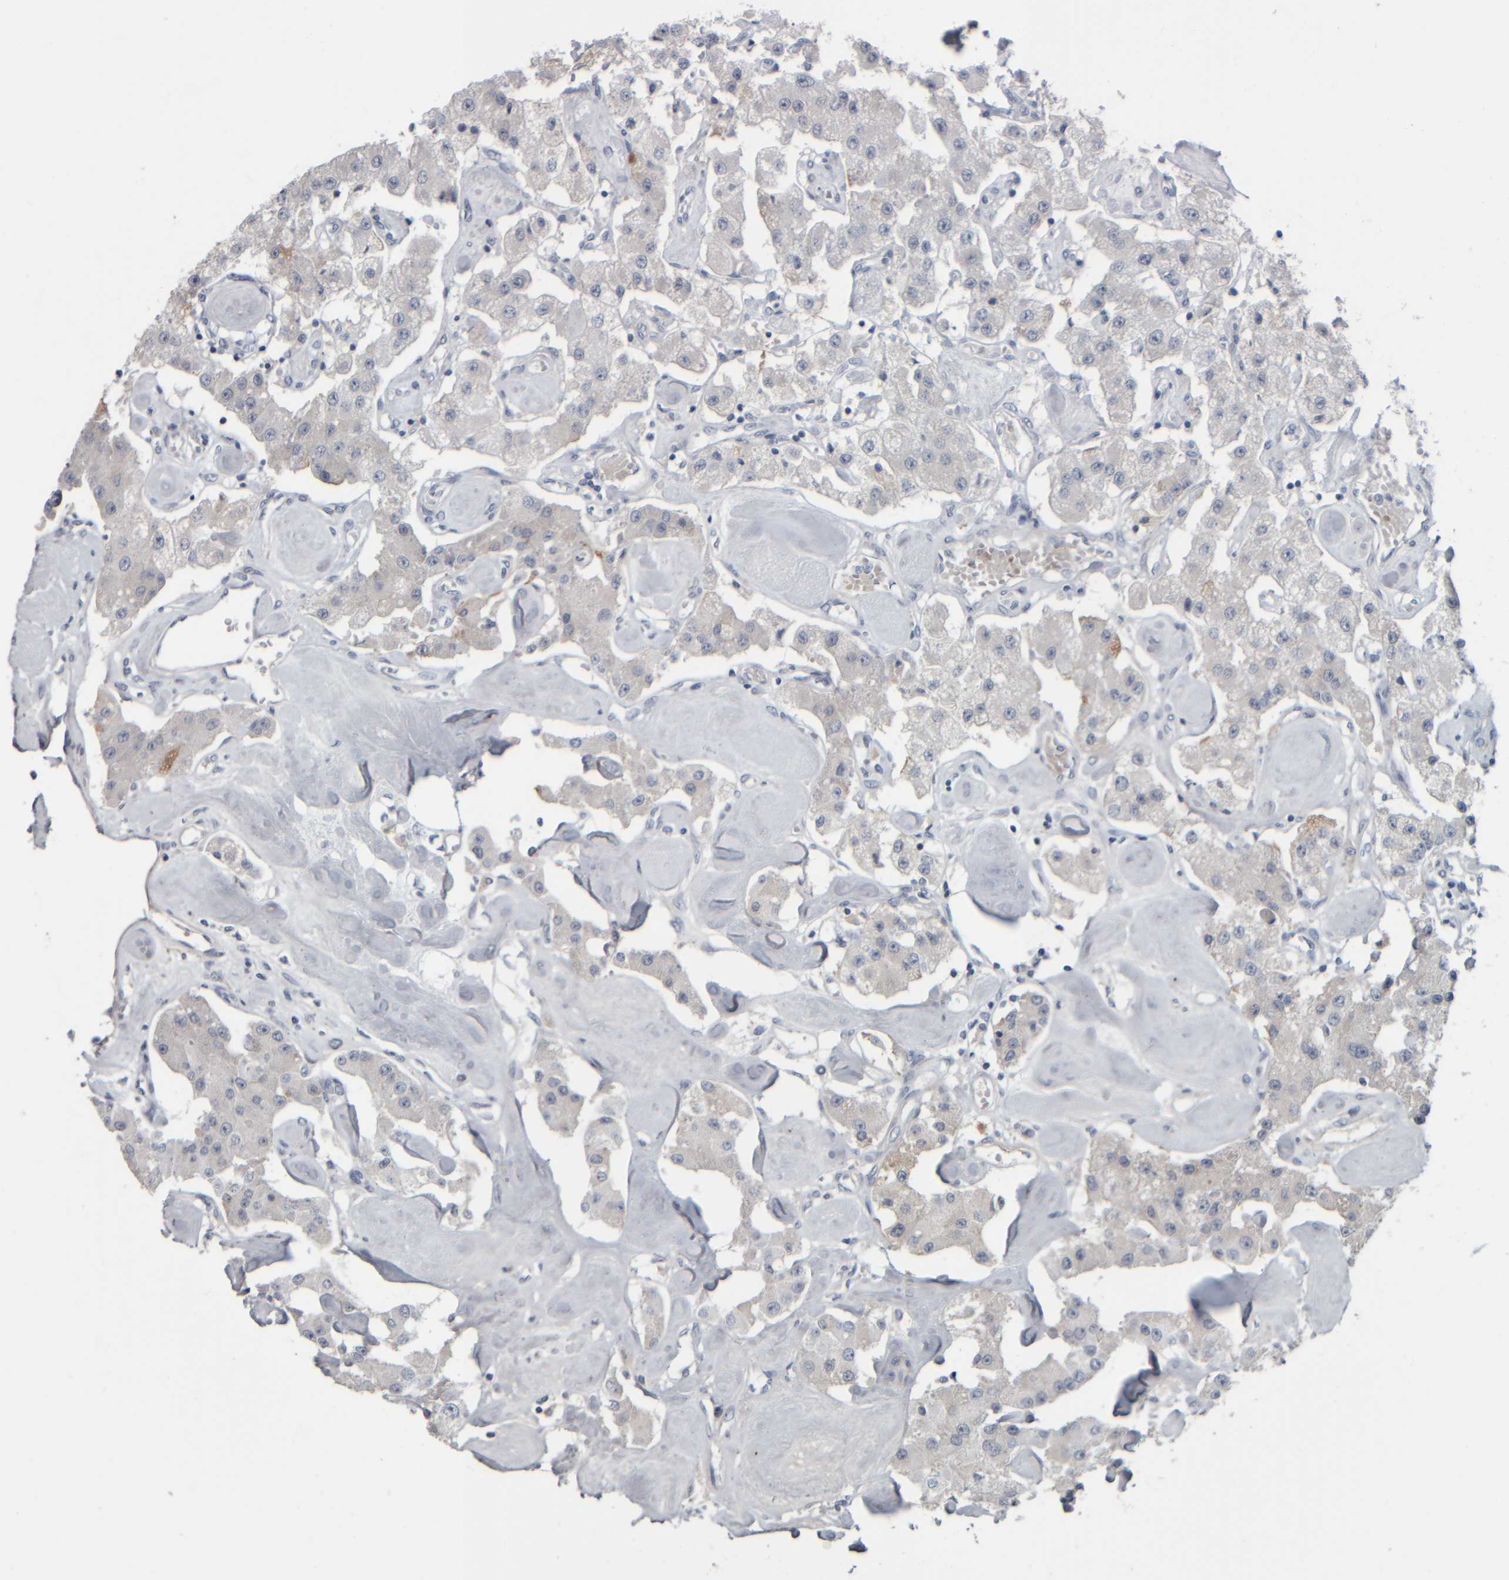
{"staining": {"intensity": "negative", "quantity": "none", "location": "none"}, "tissue": "carcinoid", "cell_type": "Tumor cells", "image_type": "cancer", "snomed": [{"axis": "morphology", "description": "Carcinoid, malignant, NOS"}, {"axis": "topography", "description": "Pancreas"}], "caption": "DAB immunohistochemical staining of human carcinoid demonstrates no significant positivity in tumor cells.", "gene": "CAVIN4", "patient": {"sex": "male", "age": 41}}